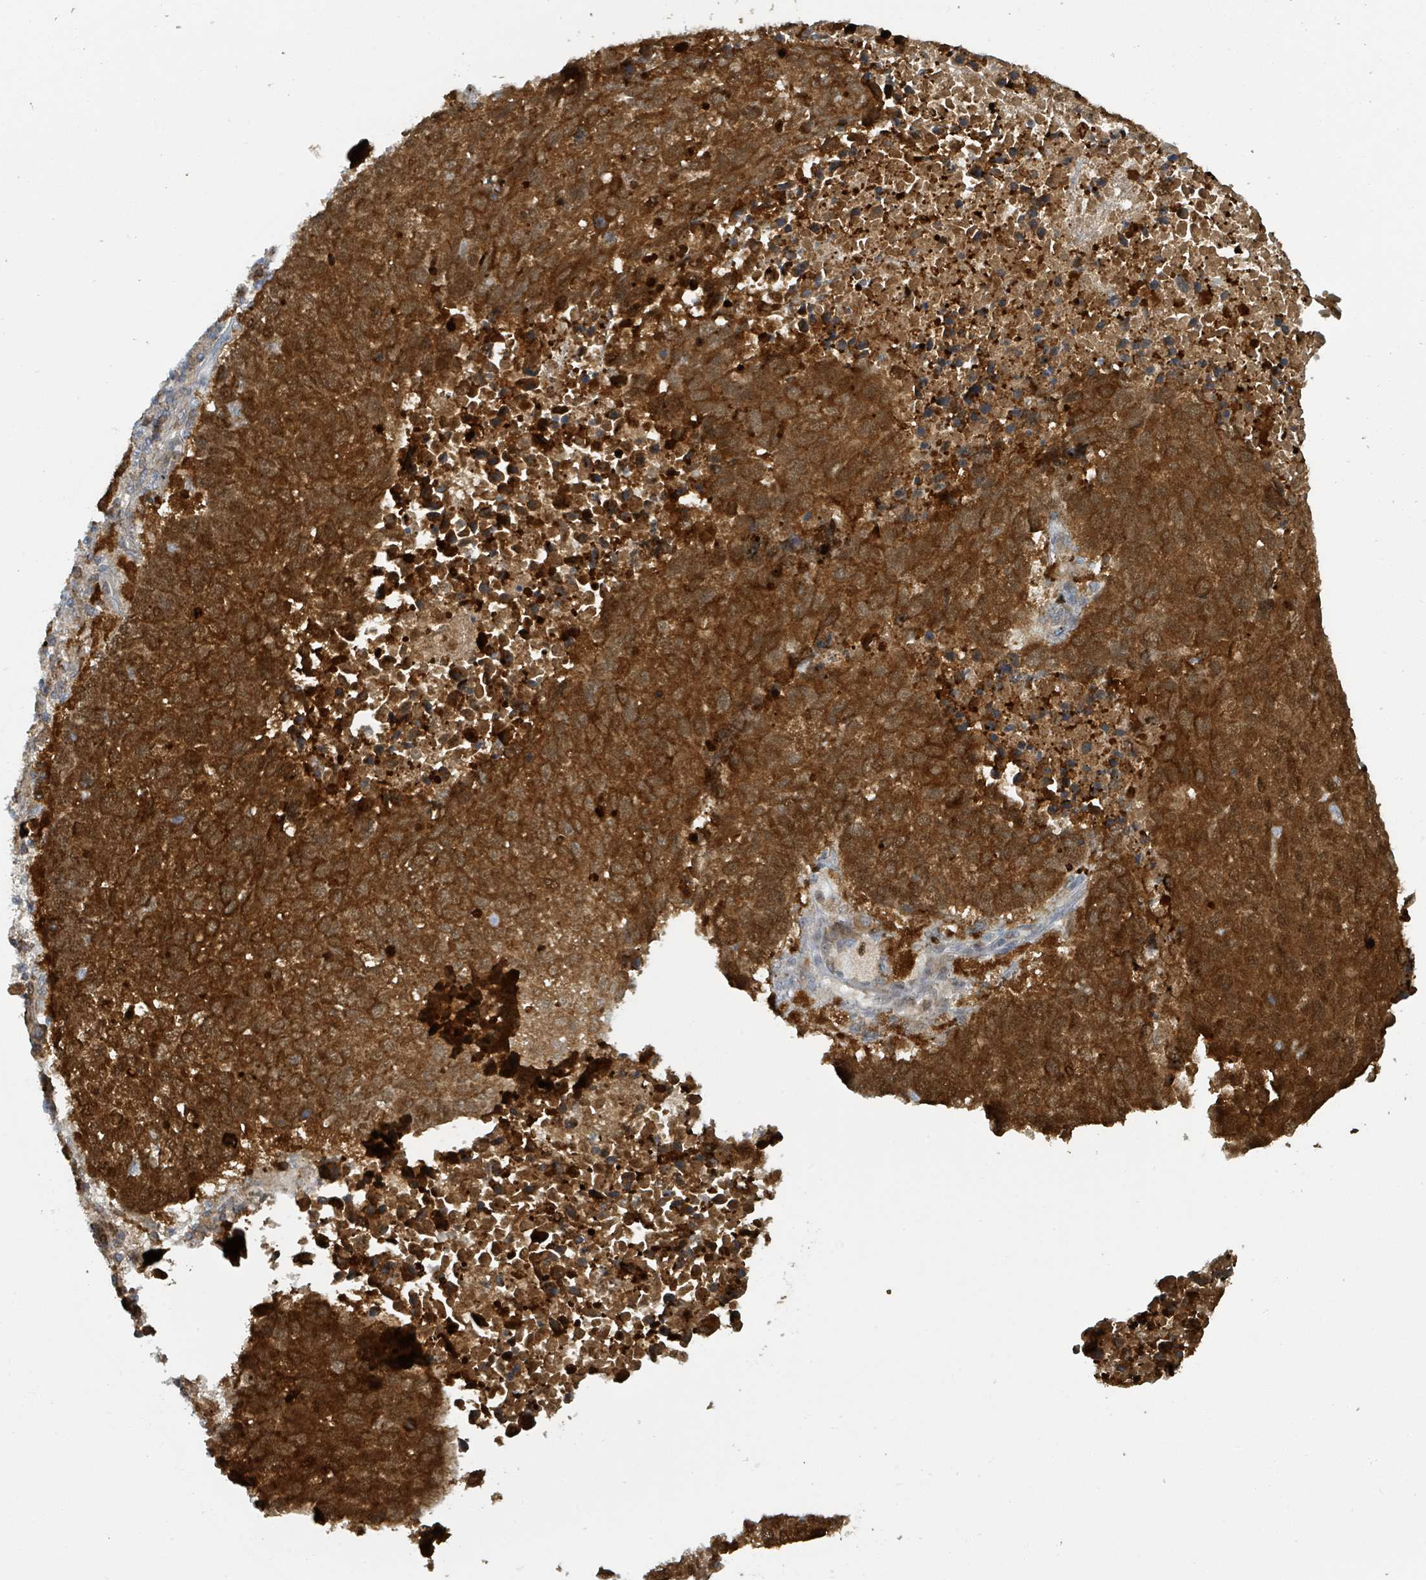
{"staining": {"intensity": "strong", "quantity": ">75%", "location": "cytoplasmic/membranous,nuclear"}, "tissue": "lung cancer", "cell_type": "Tumor cells", "image_type": "cancer", "snomed": [{"axis": "morphology", "description": "Squamous cell carcinoma, NOS"}, {"axis": "topography", "description": "Lung"}], "caption": "A micrograph of human lung squamous cell carcinoma stained for a protein displays strong cytoplasmic/membranous and nuclear brown staining in tumor cells. (DAB (3,3'-diaminobenzidine) IHC, brown staining for protein, blue staining for nuclei).", "gene": "PSMB7", "patient": {"sex": "male", "age": 73}}